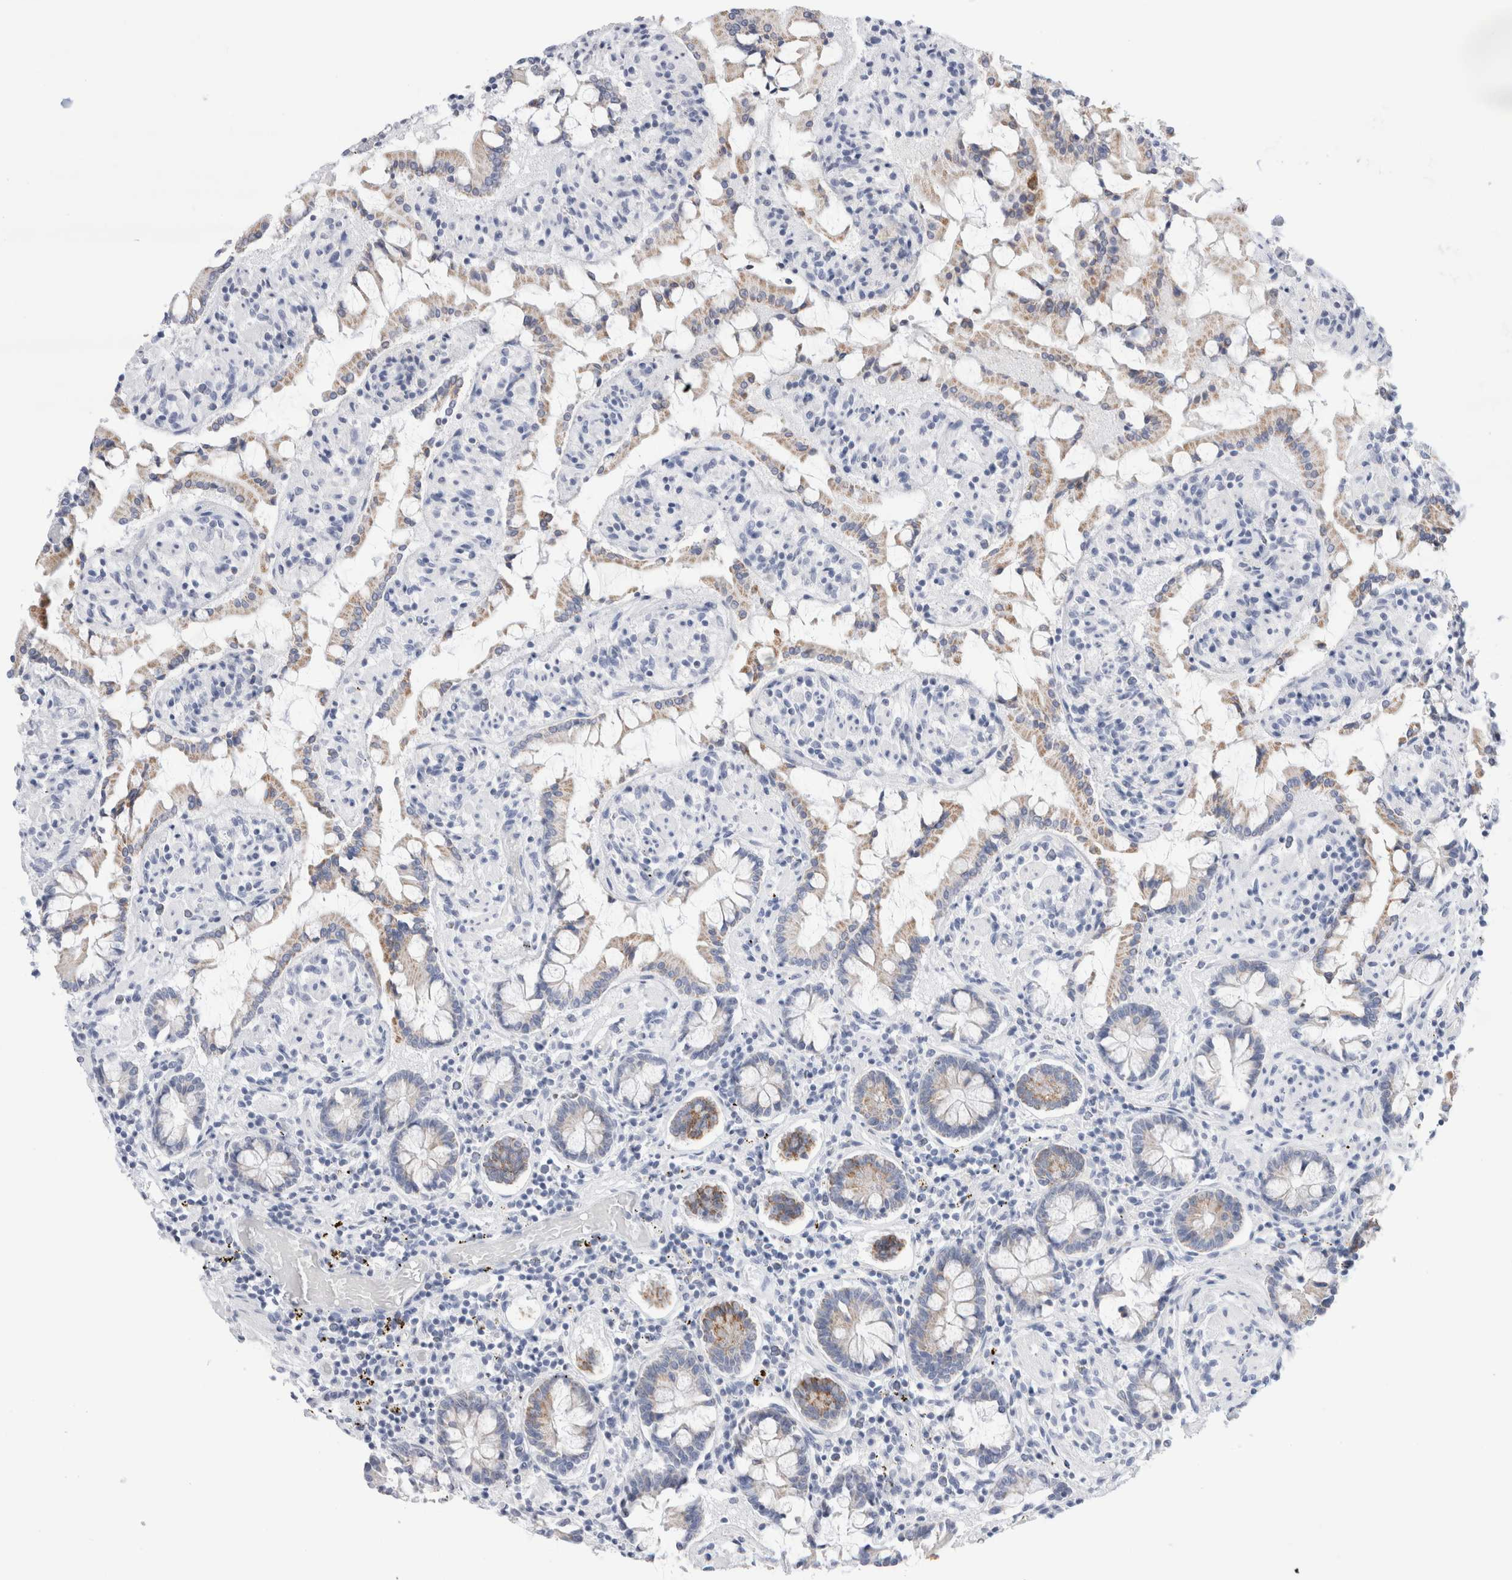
{"staining": {"intensity": "weak", "quantity": "25%-75%", "location": "cytoplasmic/membranous"}, "tissue": "small intestine", "cell_type": "Glandular cells", "image_type": "normal", "snomed": [{"axis": "morphology", "description": "Normal tissue, NOS"}, {"axis": "topography", "description": "Small intestine"}], "caption": "Immunohistochemistry staining of normal small intestine, which reveals low levels of weak cytoplasmic/membranous positivity in approximately 25%-75% of glandular cells indicating weak cytoplasmic/membranous protein positivity. The staining was performed using DAB (brown) for protein detection and nuclei were counterstained in hematoxylin (blue).", "gene": "ECHDC2", "patient": {"sex": "male", "age": 41}}